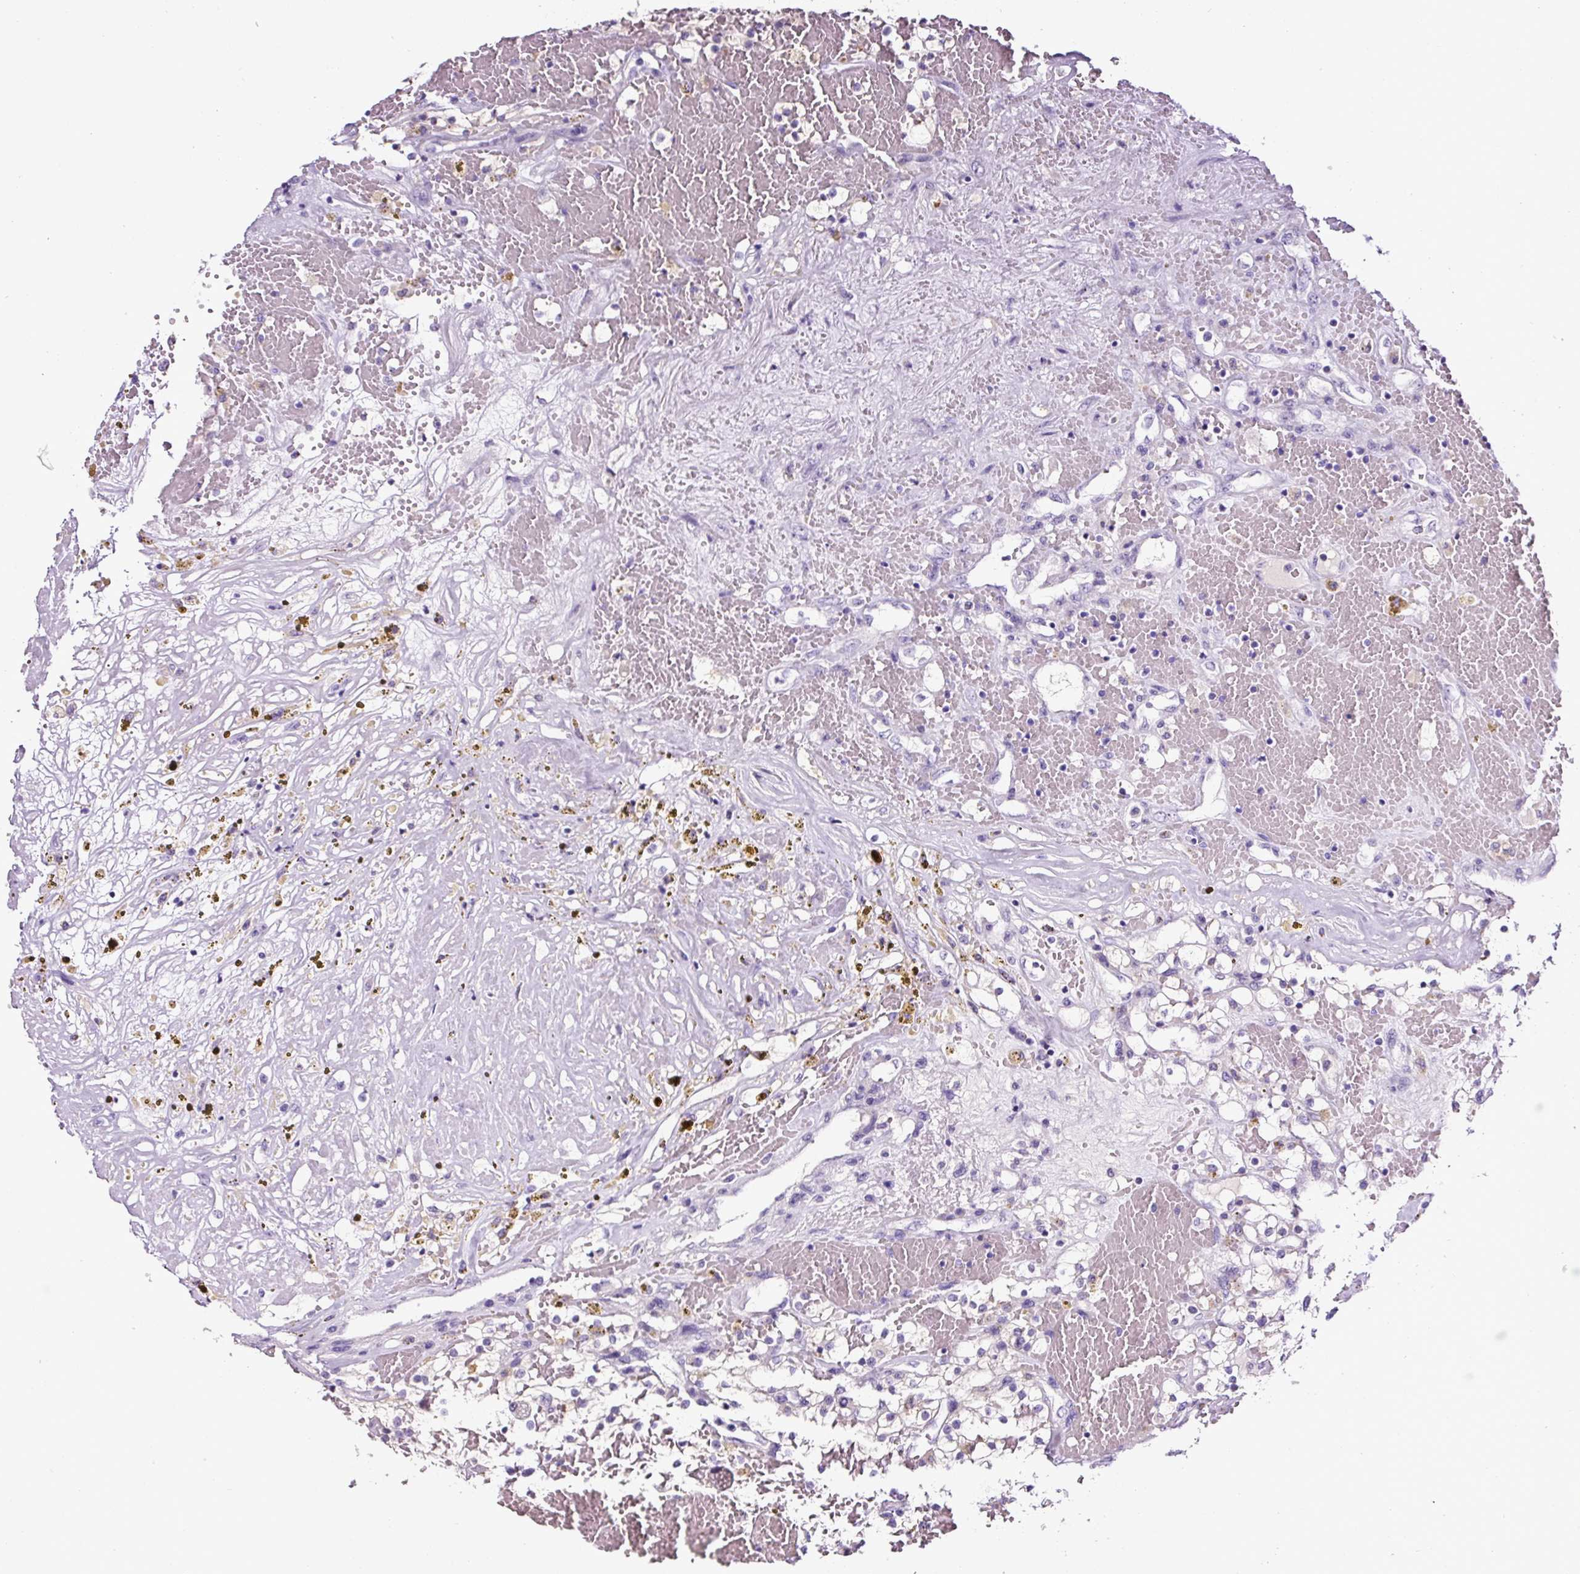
{"staining": {"intensity": "negative", "quantity": "none", "location": "none"}, "tissue": "renal cancer", "cell_type": "Tumor cells", "image_type": "cancer", "snomed": [{"axis": "morphology", "description": "Normal tissue, NOS"}, {"axis": "morphology", "description": "Adenocarcinoma, NOS"}, {"axis": "topography", "description": "Kidney"}], "caption": "Protein analysis of adenocarcinoma (renal) demonstrates no significant expression in tumor cells.", "gene": "SP8", "patient": {"sex": "male", "age": 68}}